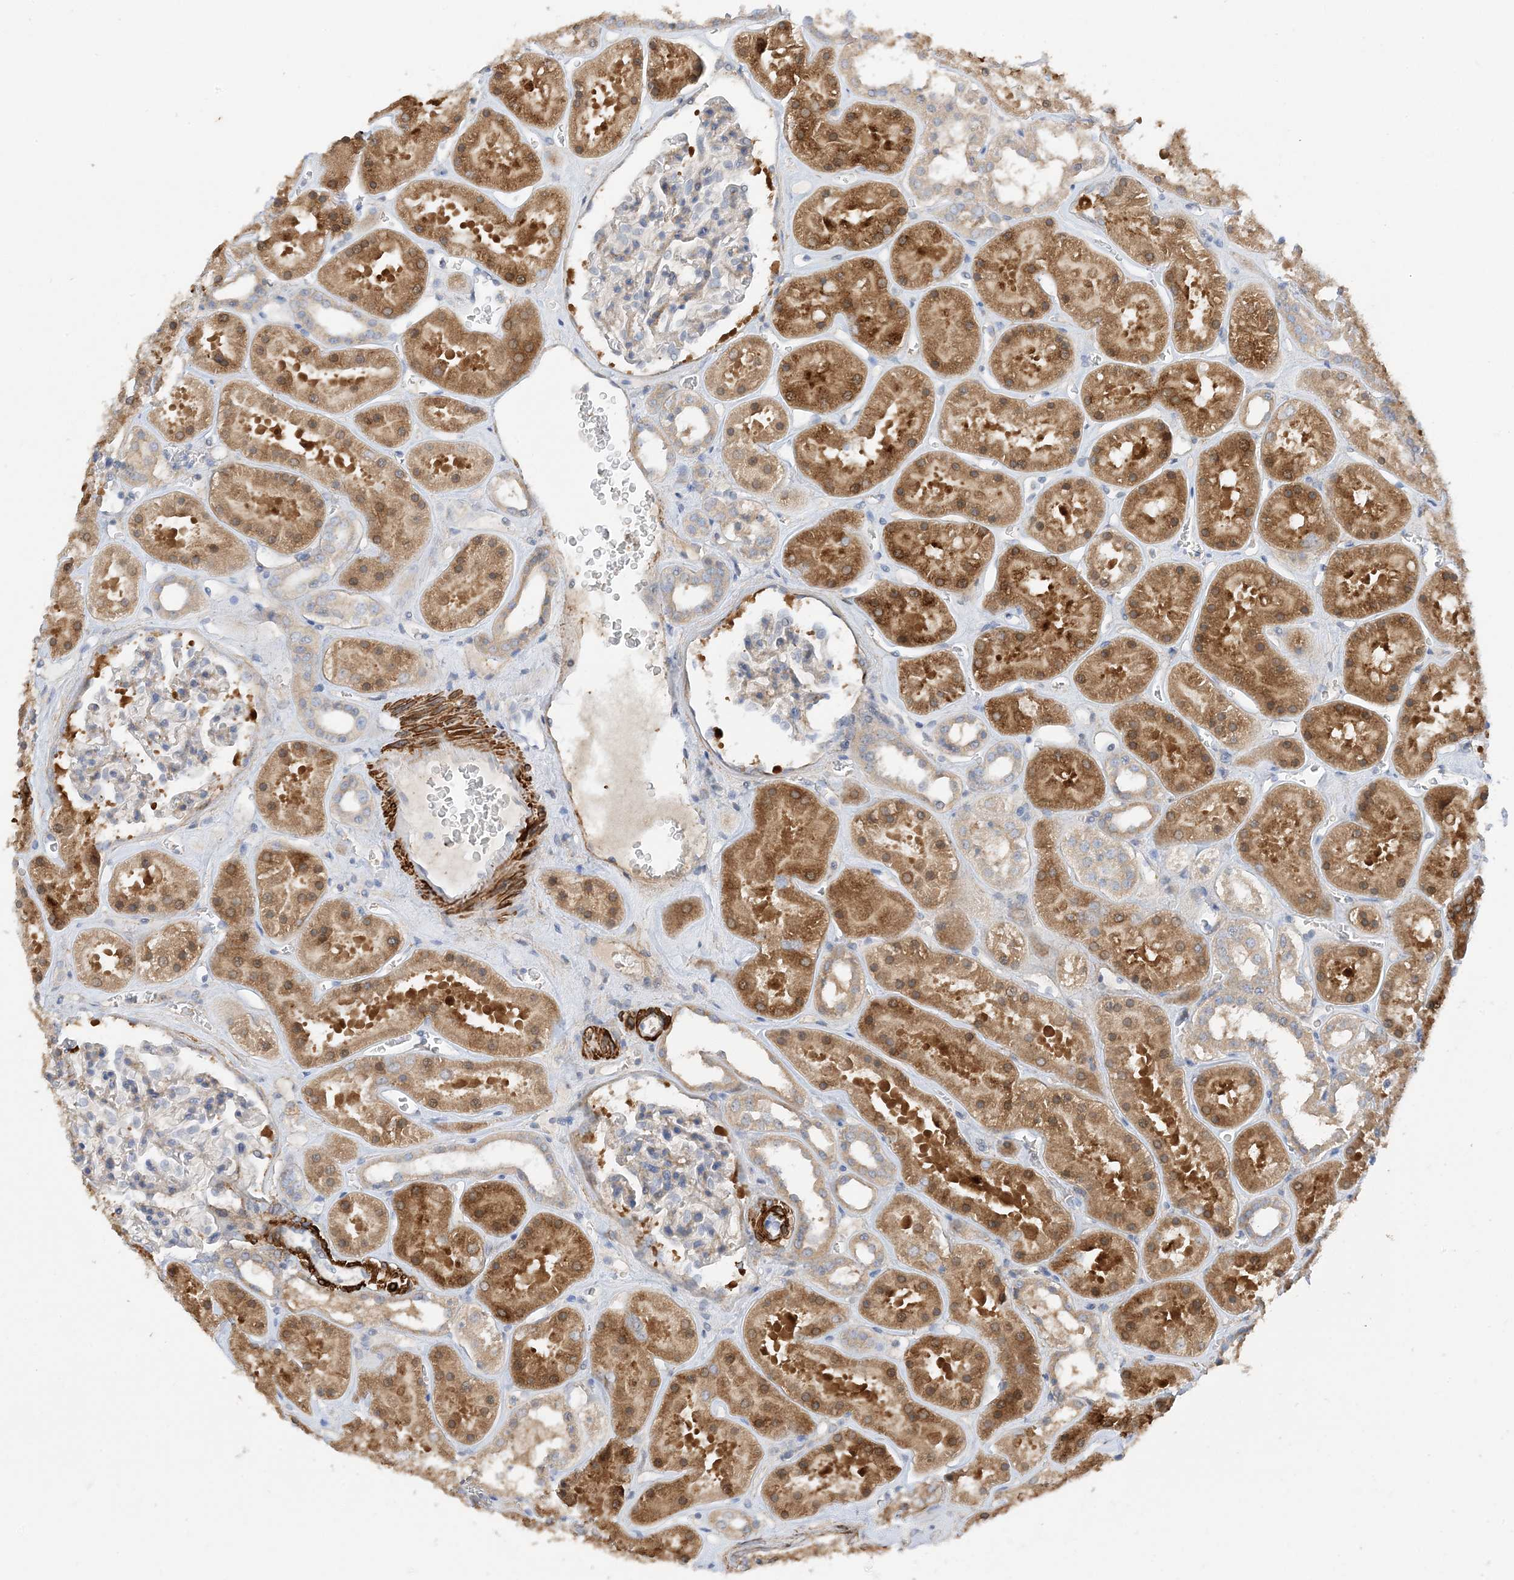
{"staining": {"intensity": "weak", "quantity": "25%-75%", "location": "cytoplasmic/membranous"}, "tissue": "kidney", "cell_type": "Cells in glomeruli", "image_type": "normal", "snomed": [{"axis": "morphology", "description": "Normal tissue, NOS"}, {"axis": "topography", "description": "Kidney"}], "caption": "High-power microscopy captured an immunohistochemistry image of normal kidney, revealing weak cytoplasmic/membranous staining in approximately 25%-75% of cells in glomeruli.", "gene": "KIFBP", "patient": {"sex": "female", "age": 41}}